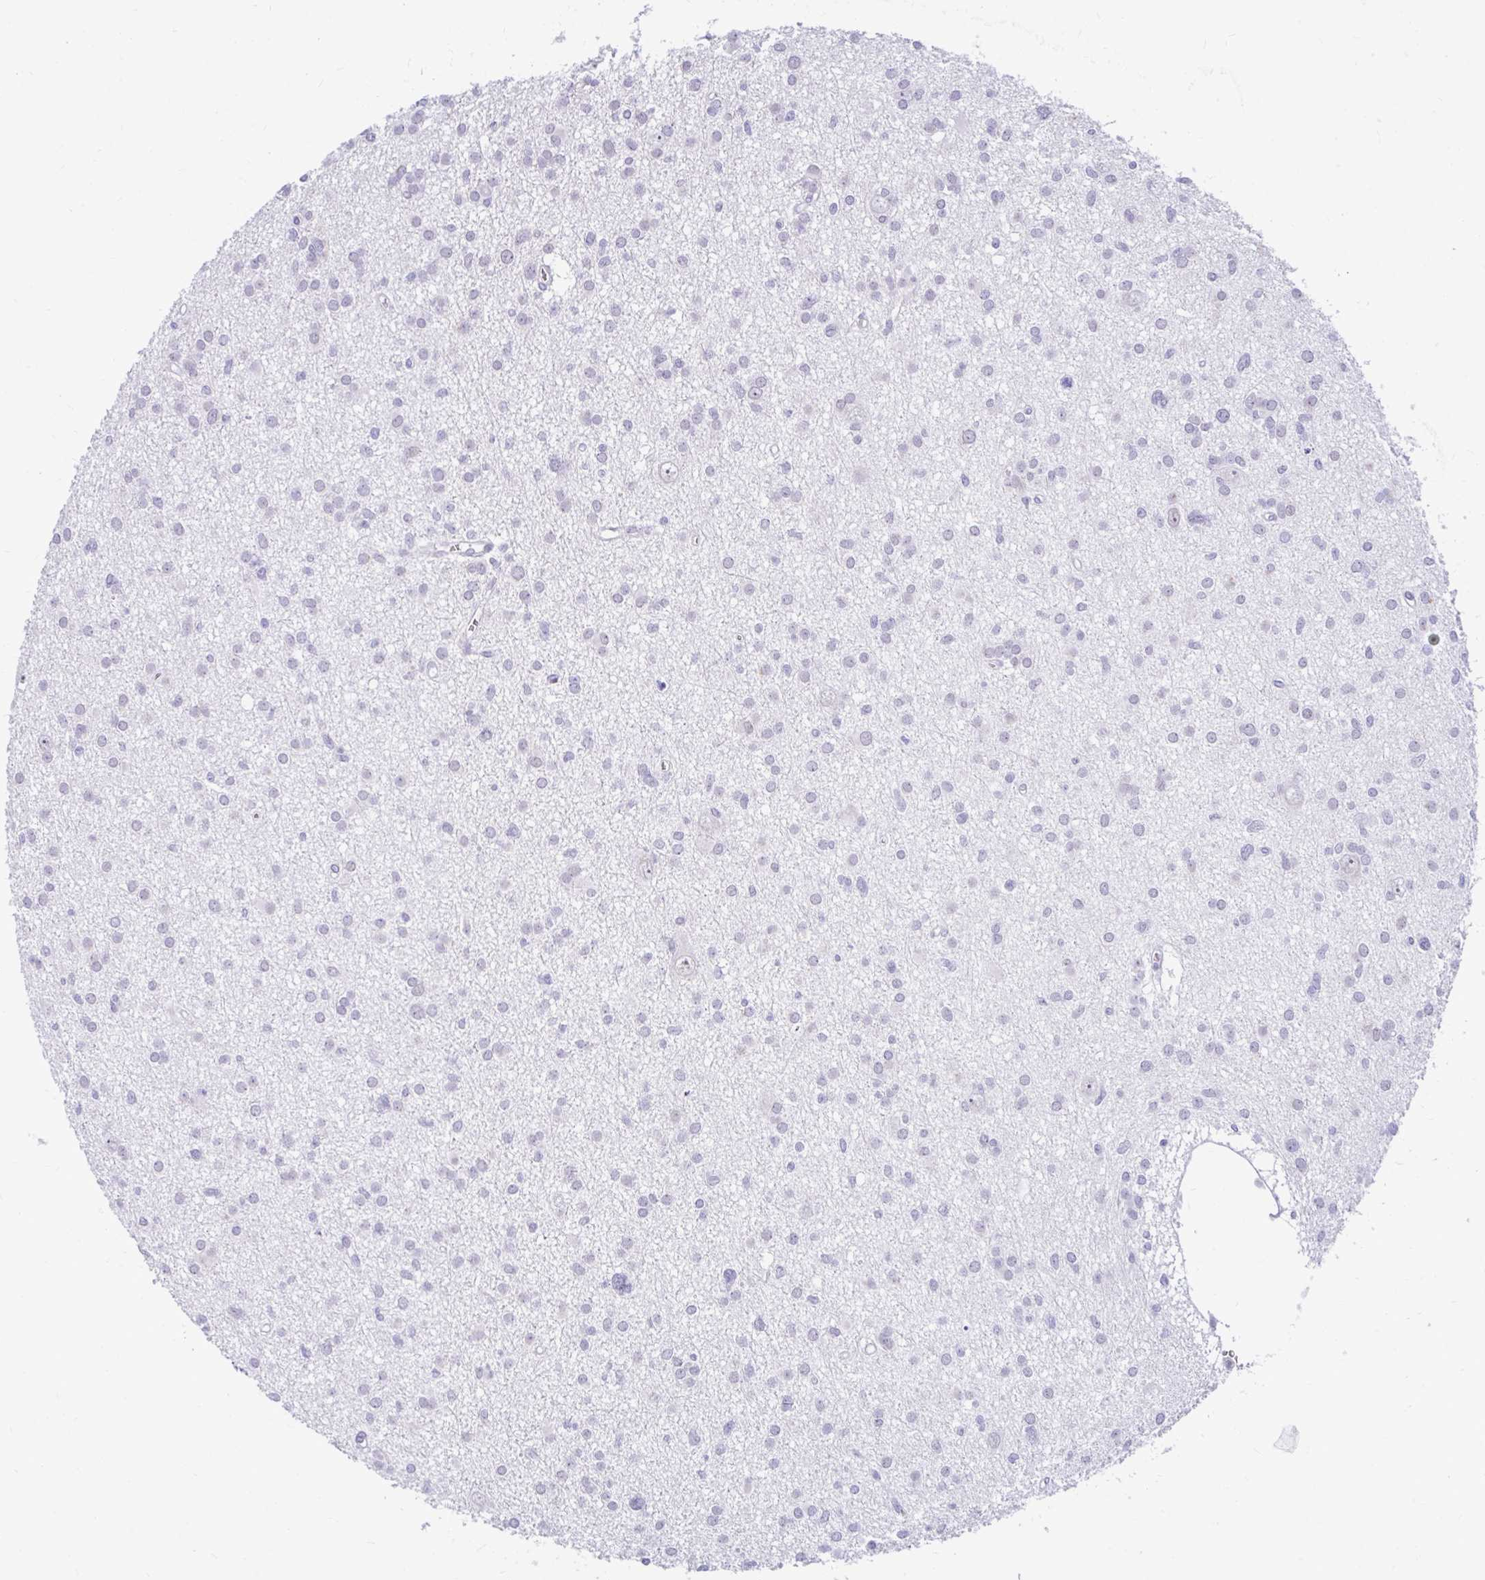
{"staining": {"intensity": "negative", "quantity": "none", "location": "none"}, "tissue": "glioma", "cell_type": "Tumor cells", "image_type": "cancer", "snomed": [{"axis": "morphology", "description": "Glioma, malignant, High grade"}, {"axis": "topography", "description": "Brain"}], "caption": "Tumor cells are negative for brown protein staining in high-grade glioma (malignant).", "gene": "GLB1L2", "patient": {"sex": "male", "age": 23}}